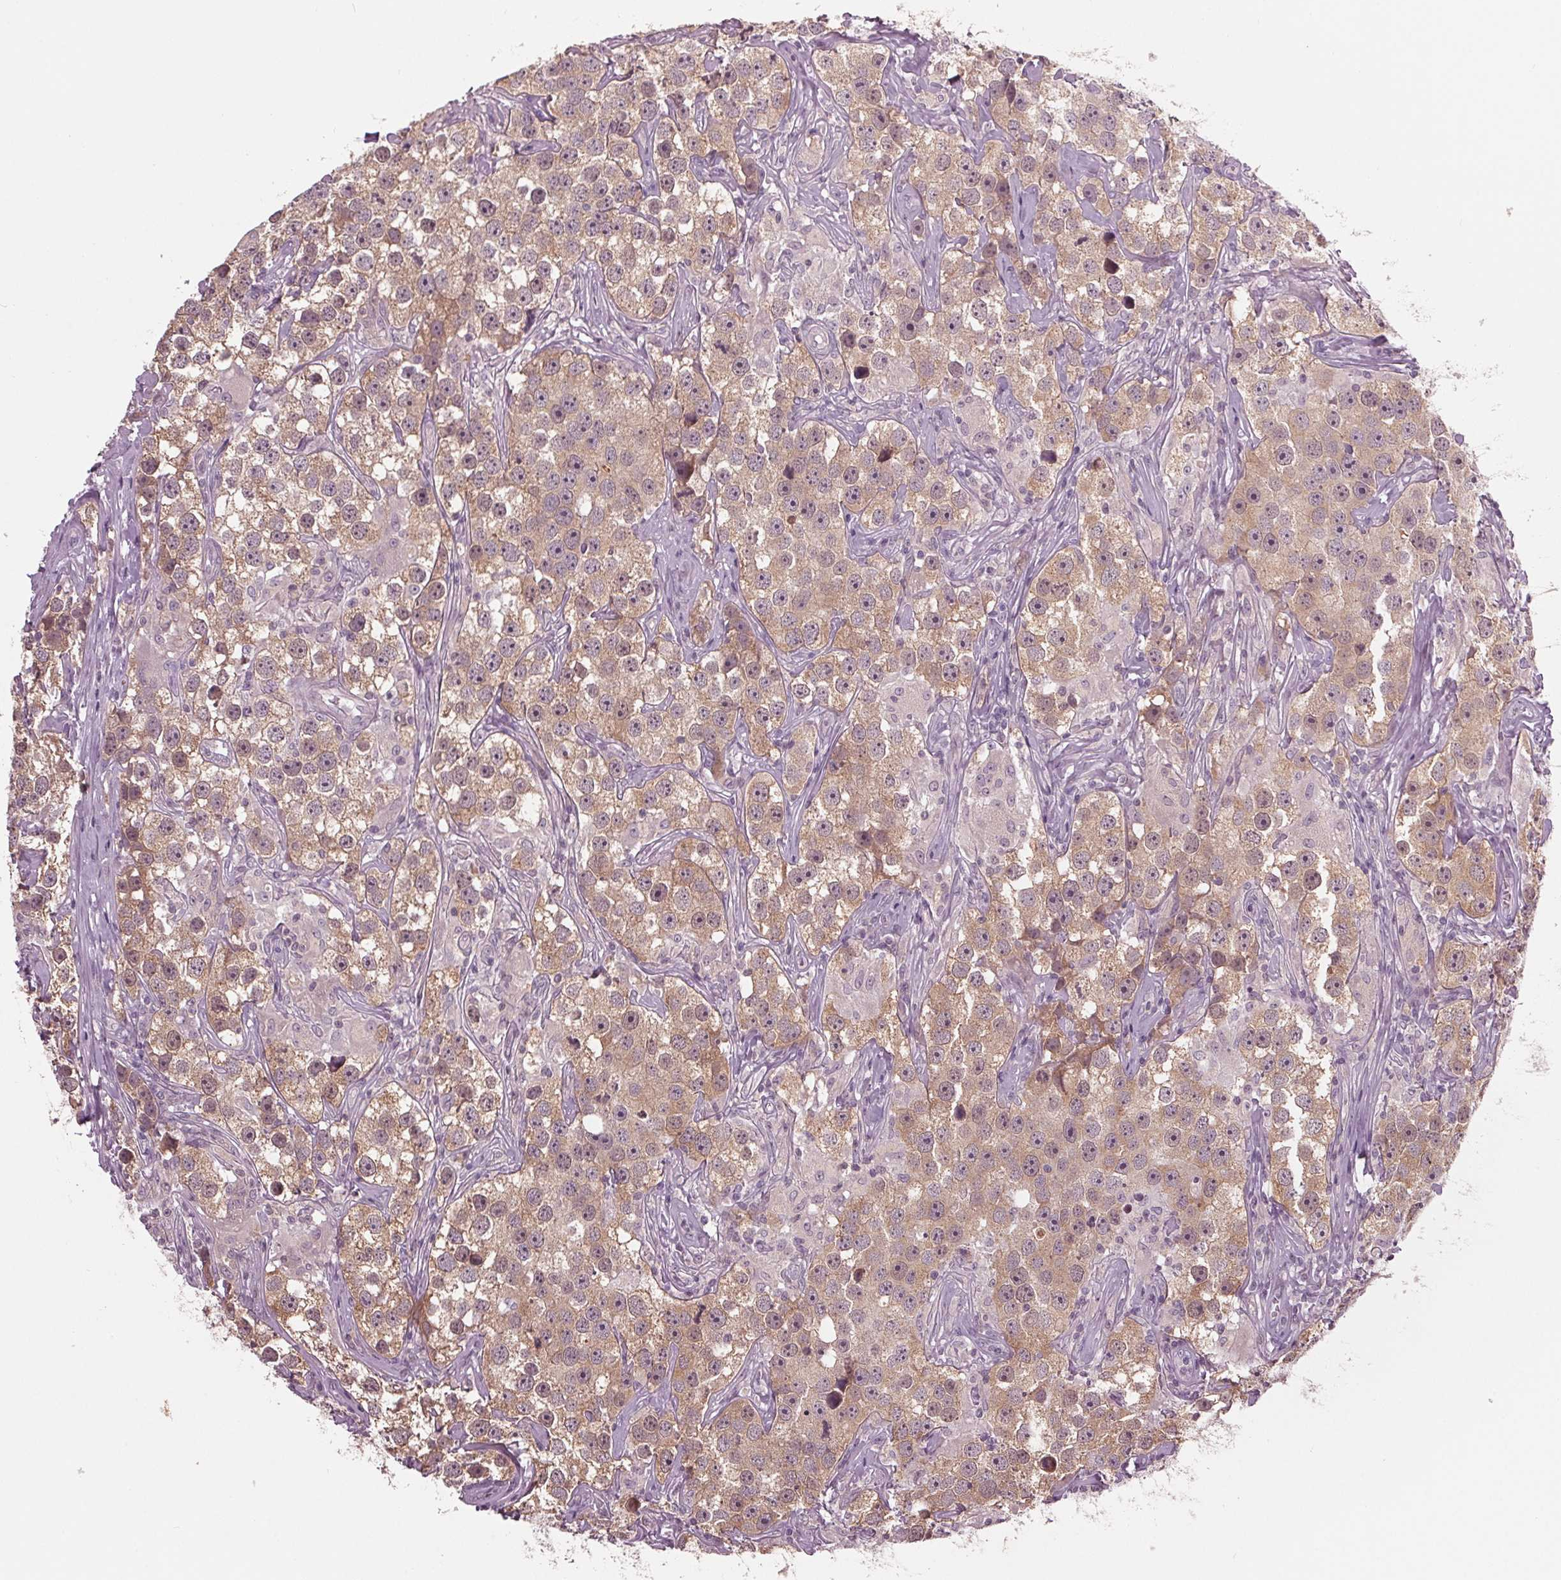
{"staining": {"intensity": "weak", "quantity": ">75%", "location": "cytoplasmic/membranous"}, "tissue": "testis cancer", "cell_type": "Tumor cells", "image_type": "cancer", "snomed": [{"axis": "morphology", "description": "Seminoma, NOS"}, {"axis": "topography", "description": "Testis"}], "caption": "Immunohistochemical staining of testis cancer (seminoma) demonstrates weak cytoplasmic/membranous protein staining in approximately >75% of tumor cells.", "gene": "ZNF605", "patient": {"sex": "male", "age": 49}}